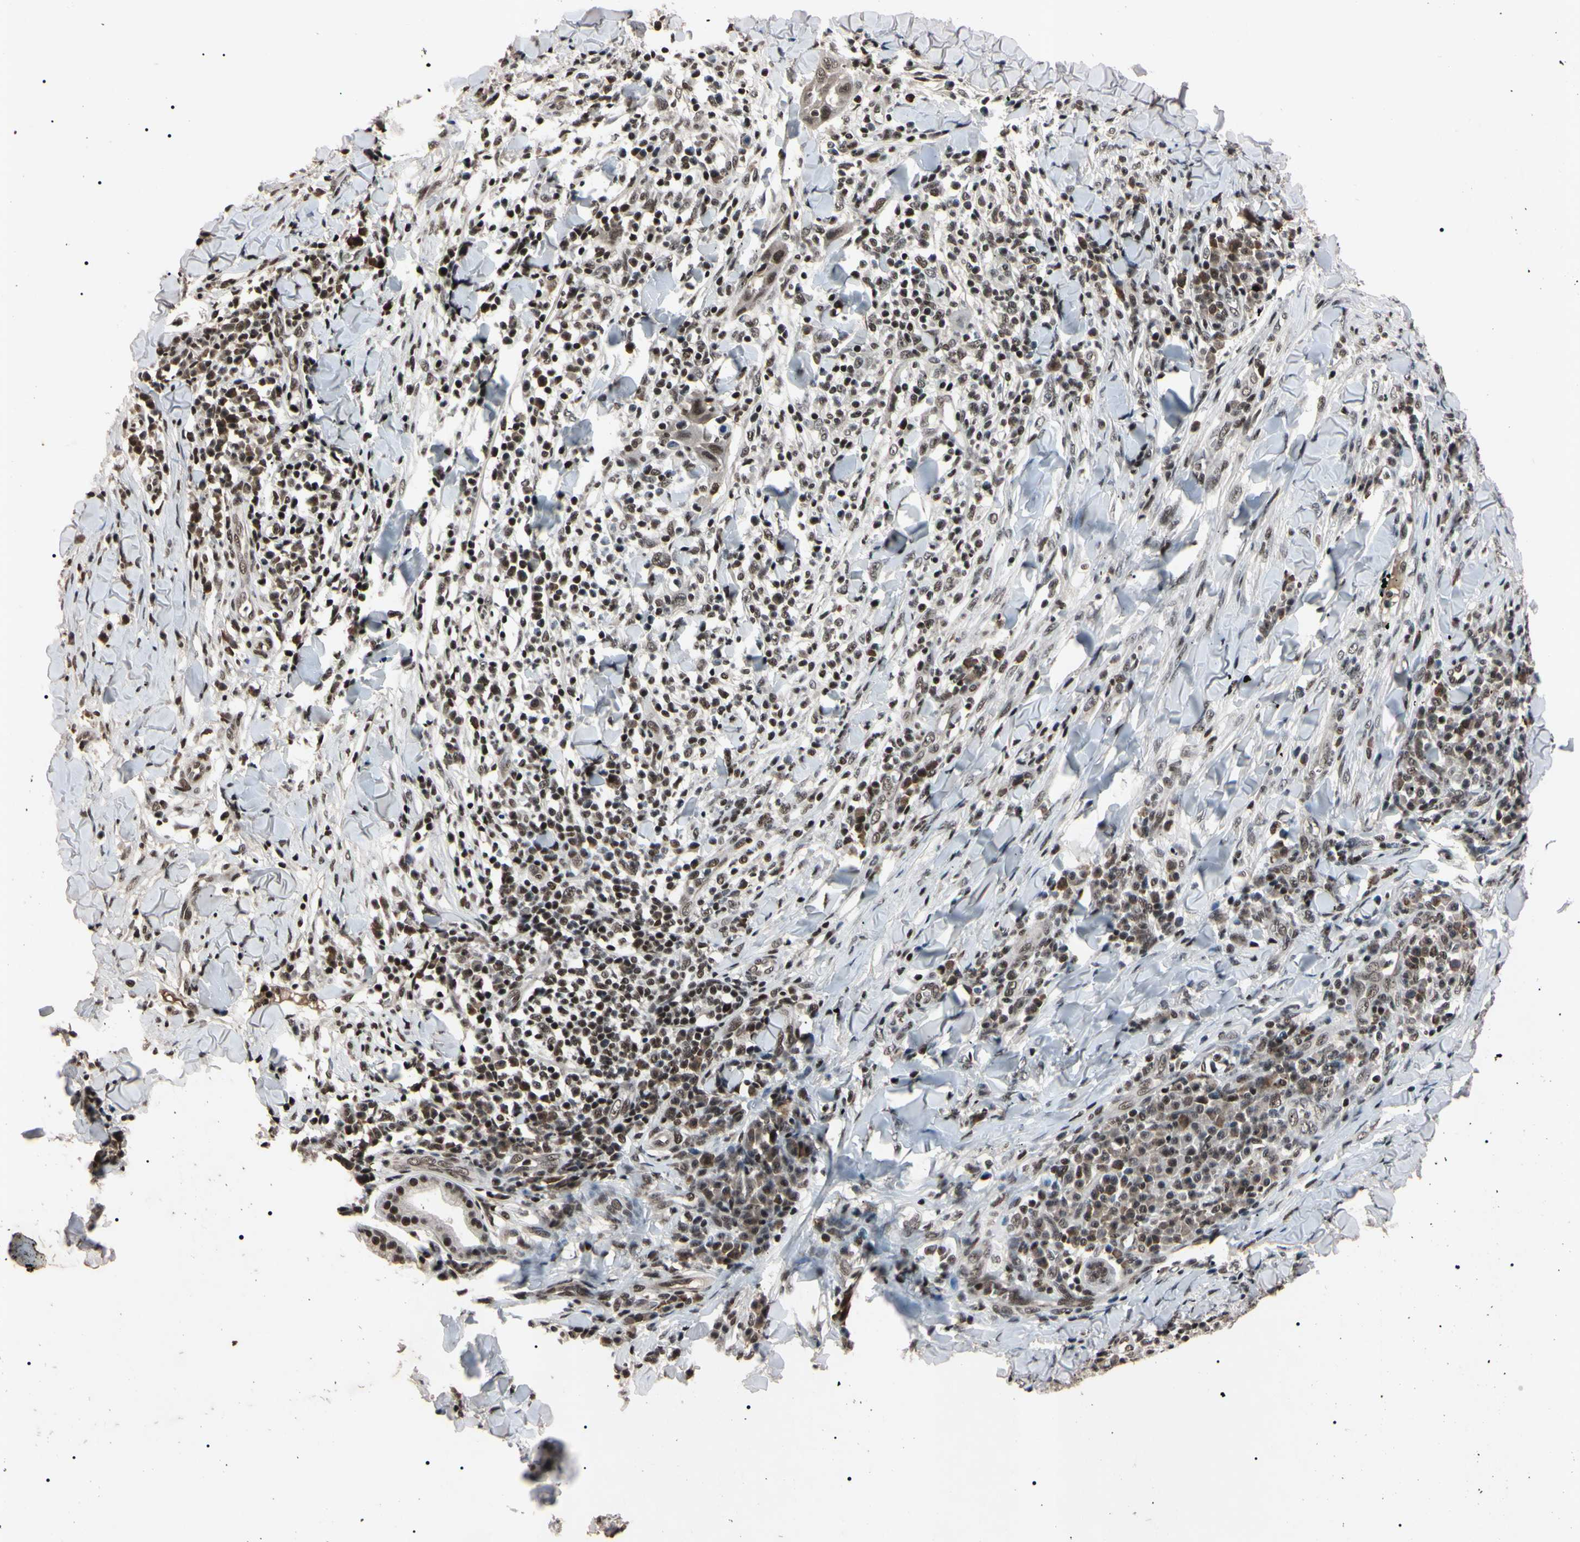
{"staining": {"intensity": "moderate", "quantity": "25%-75%", "location": "nuclear"}, "tissue": "skin cancer", "cell_type": "Tumor cells", "image_type": "cancer", "snomed": [{"axis": "morphology", "description": "Squamous cell carcinoma, NOS"}, {"axis": "topography", "description": "Skin"}], "caption": "Immunohistochemical staining of human skin cancer (squamous cell carcinoma) reveals medium levels of moderate nuclear expression in approximately 25%-75% of tumor cells. (DAB (3,3'-diaminobenzidine) = brown stain, brightfield microscopy at high magnification).", "gene": "YY1", "patient": {"sex": "male", "age": 24}}